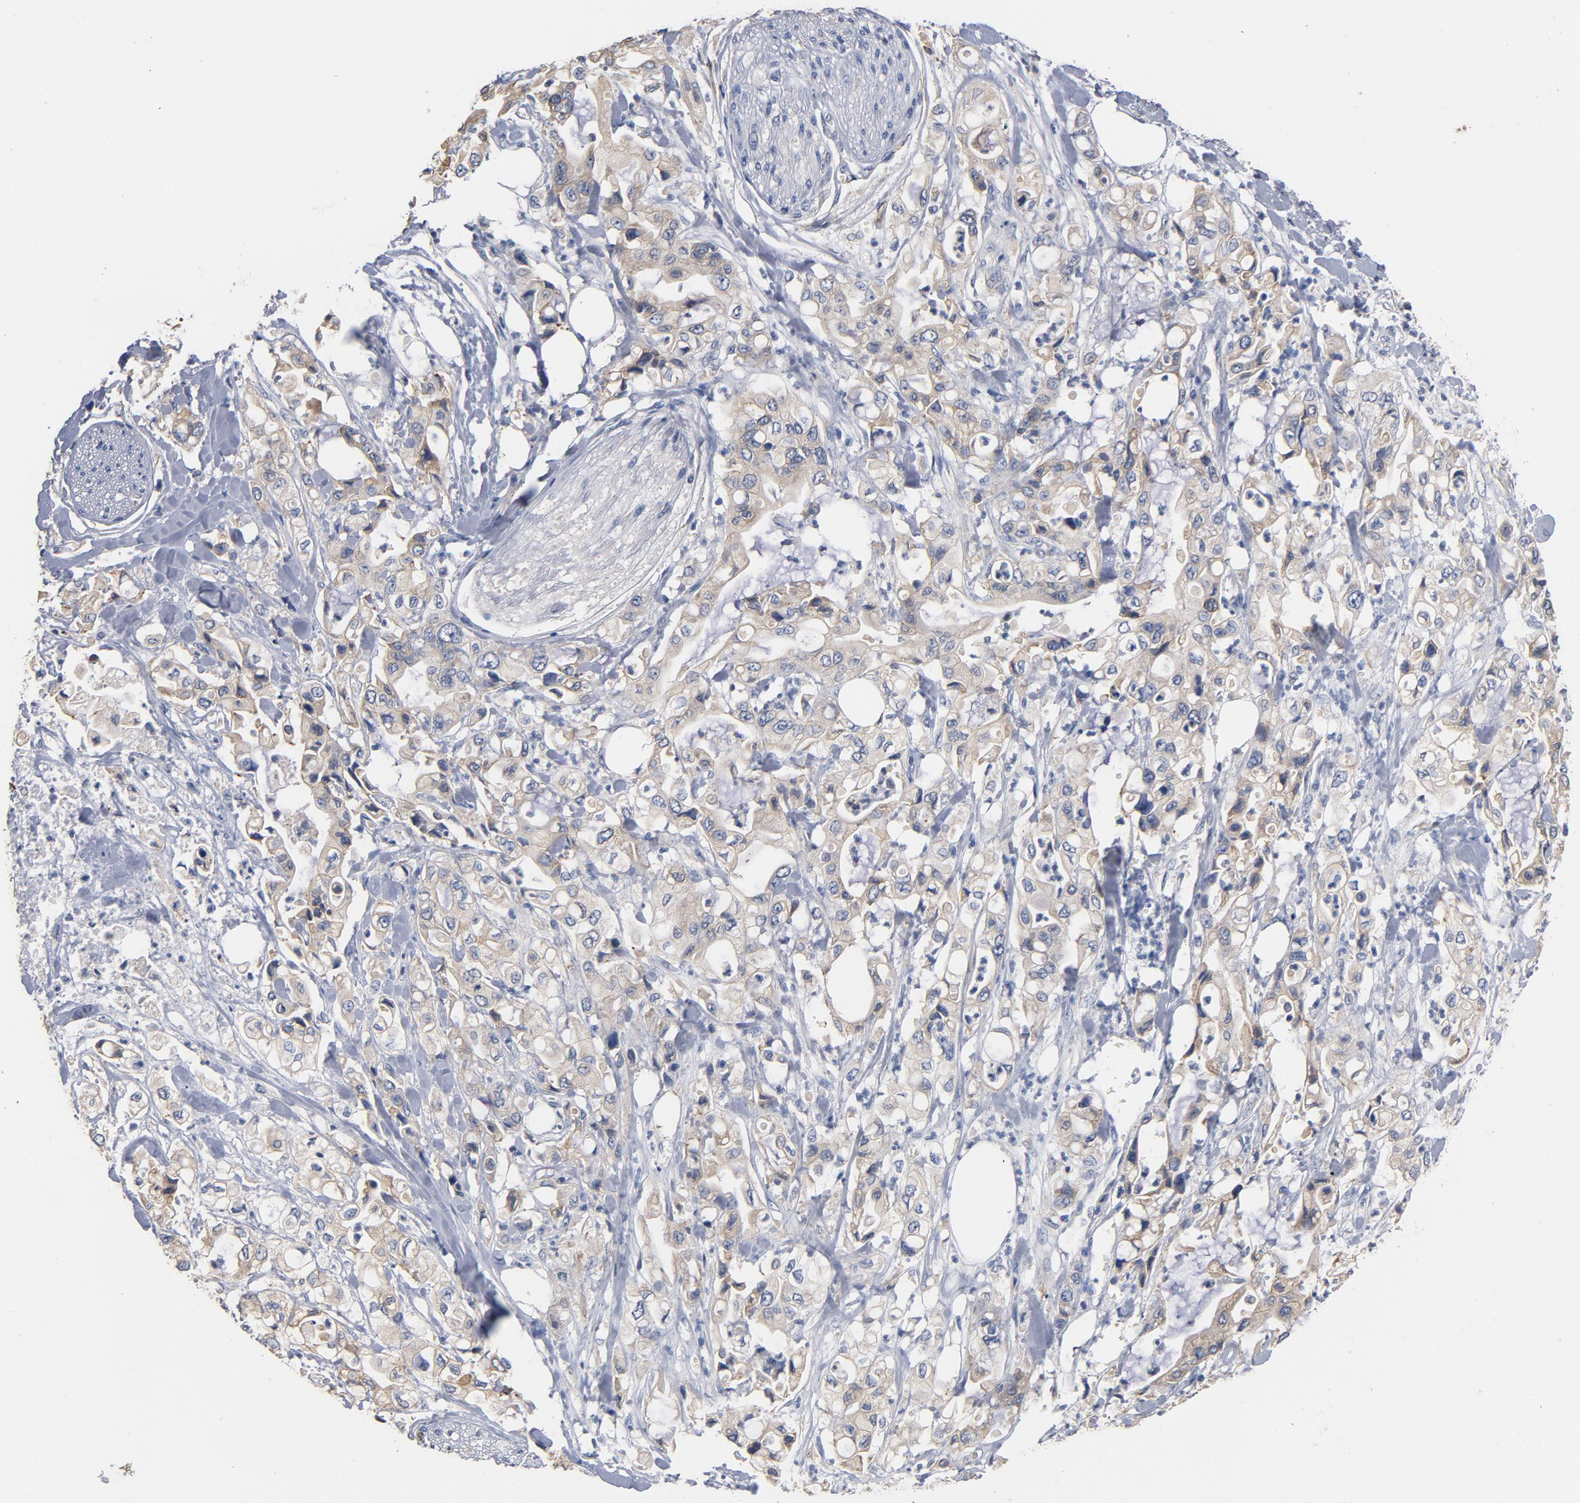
{"staining": {"intensity": "weak", "quantity": "25%-75%", "location": "cytoplasmic/membranous"}, "tissue": "pancreatic cancer", "cell_type": "Tumor cells", "image_type": "cancer", "snomed": [{"axis": "morphology", "description": "Adenocarcinoma, NOS"}, {"axis": "topography", "description": "Pancreas"}], "caption": "A micrograph of human pancreatic adenocarcinoma stained for a protein exhibits weak cytoplasmic/membranous brown staining in tumor cells.", "gene": "TLR4", "patient": {"sex": "male", "age": 70}}